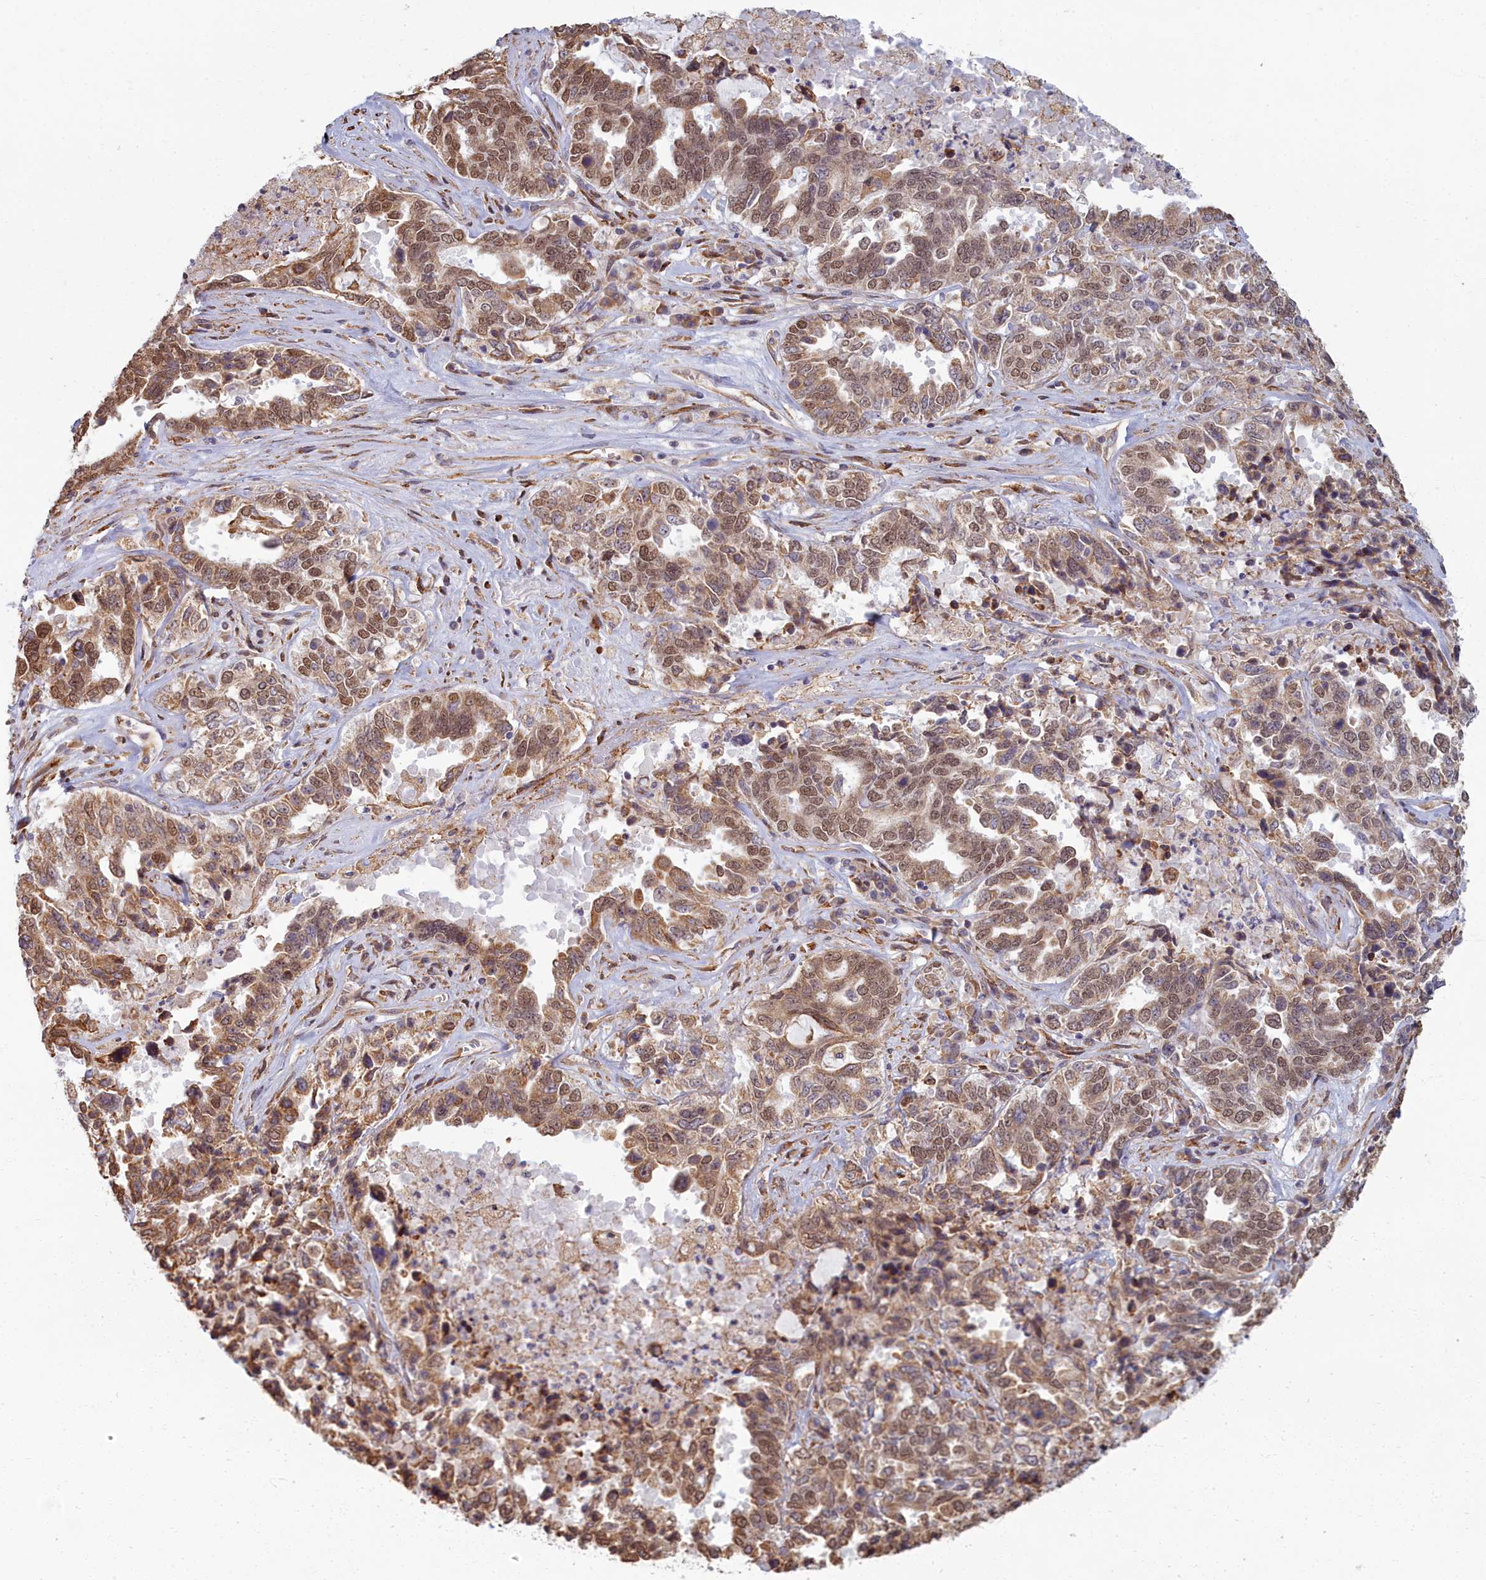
{"staining": {"intensity": "moderate", "quantity": ">75%", "location": "cytoplasmic/membranous,nuclear"}, "tissue": "ovarian cancer", "cell_type": "Tumor cells", "image_type": "cancer", "snomed": [{"axis": "morphology", "description": "Carcinoma, endometroid"}, {"axis": "topography", "description": "Ovary"}], "caption": "Immunohistochemistry histopathology image of neoplastic tissue: ovarian cancer stained using IHC demonstrates medium levels of moderate protein expression localized specifically in the cytoplasmic/membranous and nuclear of tumor cells, appearing as a cytoplasmic/membranous and nuclear brown color.", "gene": "MAK16", "patient": {"sex": "female", "age": 62}}